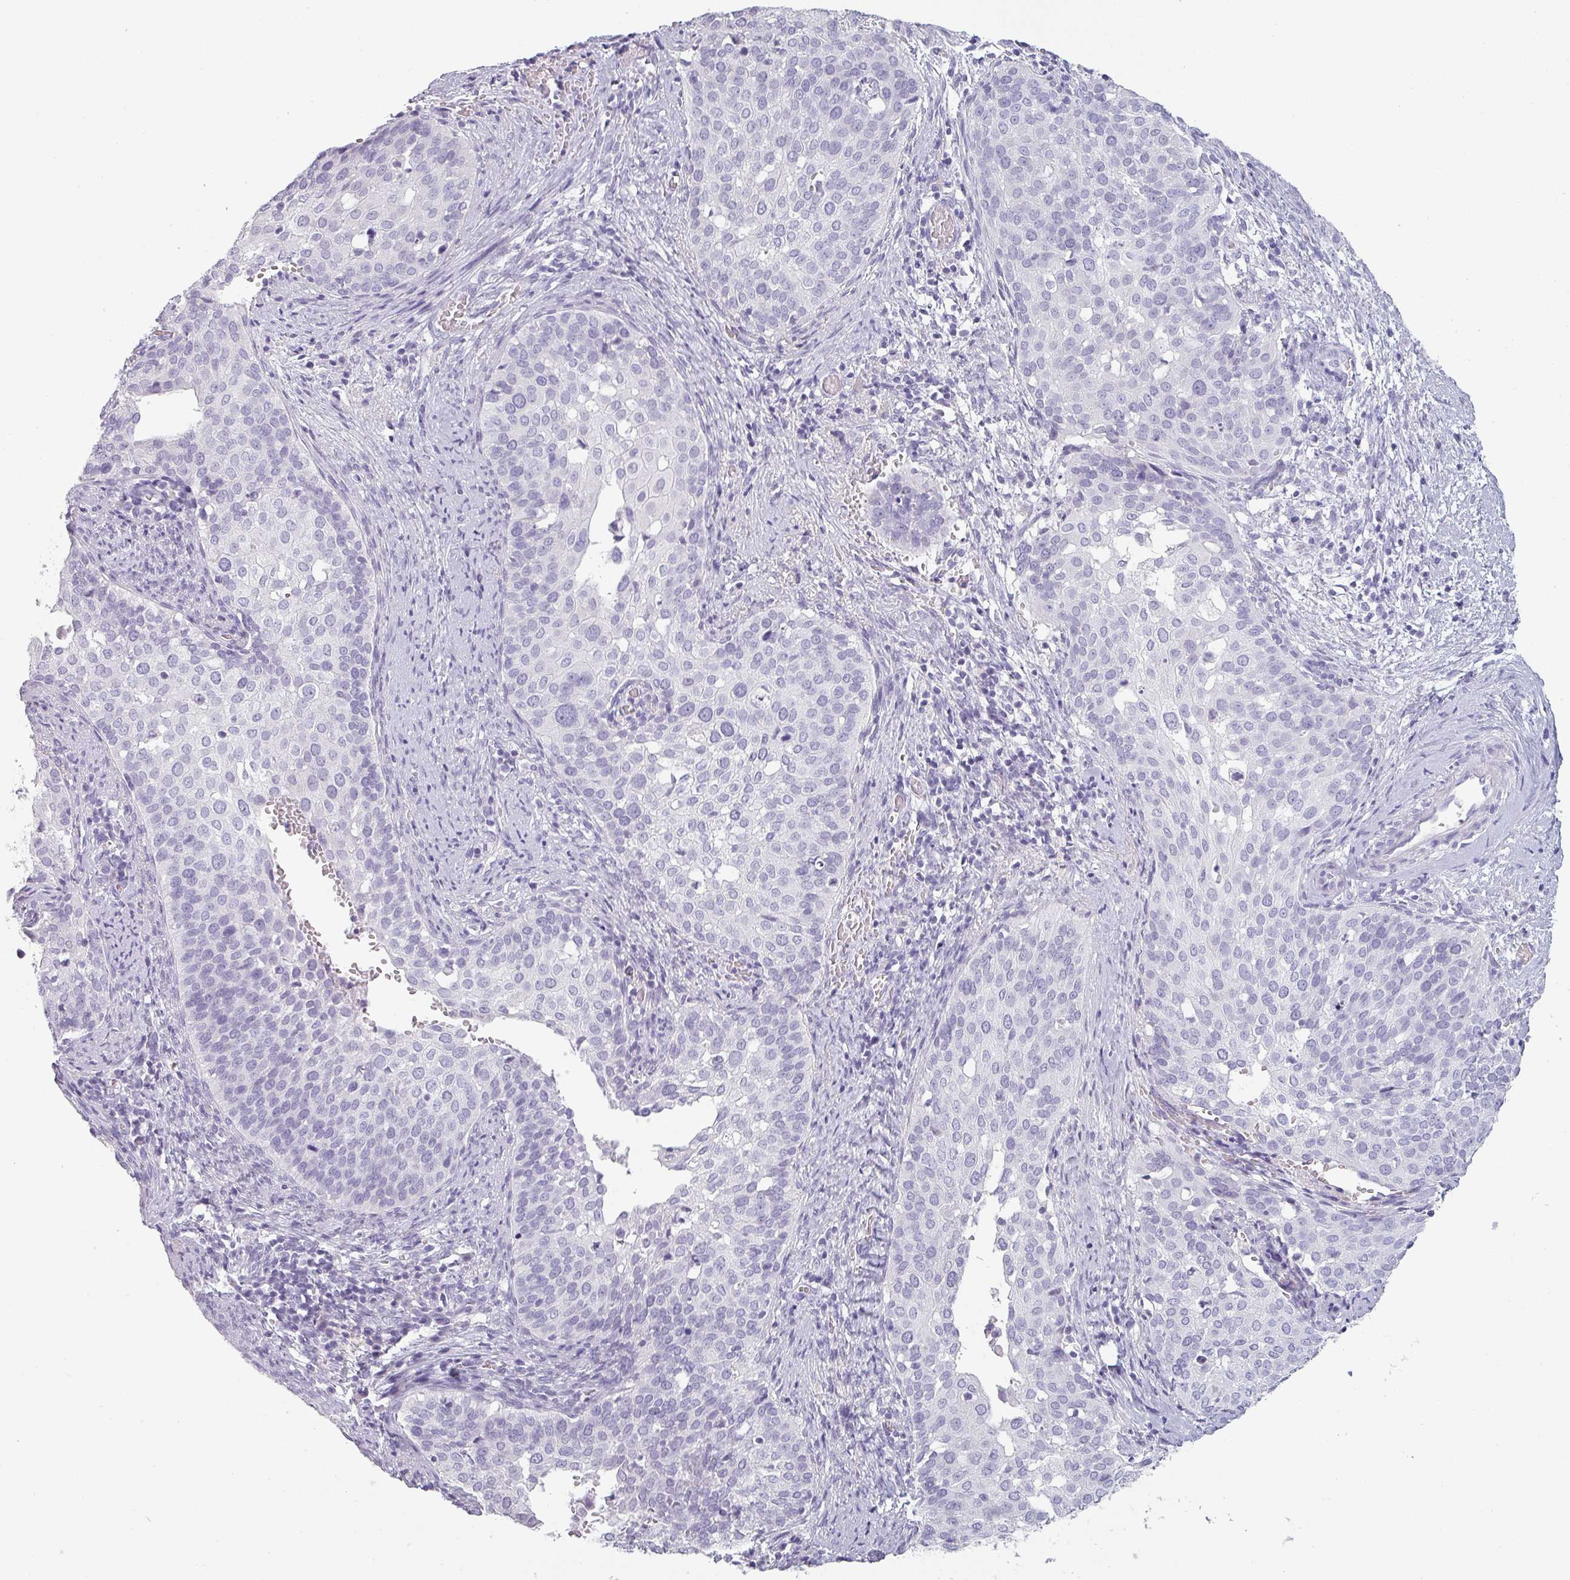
{"staining": {"intensity": "negative", "quantity": "none", "location": "none"}, "tissue": "cervical cancer", "cell_type": "Tumor cells", "image_type": "cancer", "snomed": [{"axis": "morphology", "description": "Squamous cell carcinoma, NOS"}, {"axis": "topography", "description": "Cervix"}], "caption": "Tumor cells show no significant protein expression in squamous cell carcinoma (cervical).", "gene": "SFTPA1", "patient": {"sex": "female", "age": 44}}